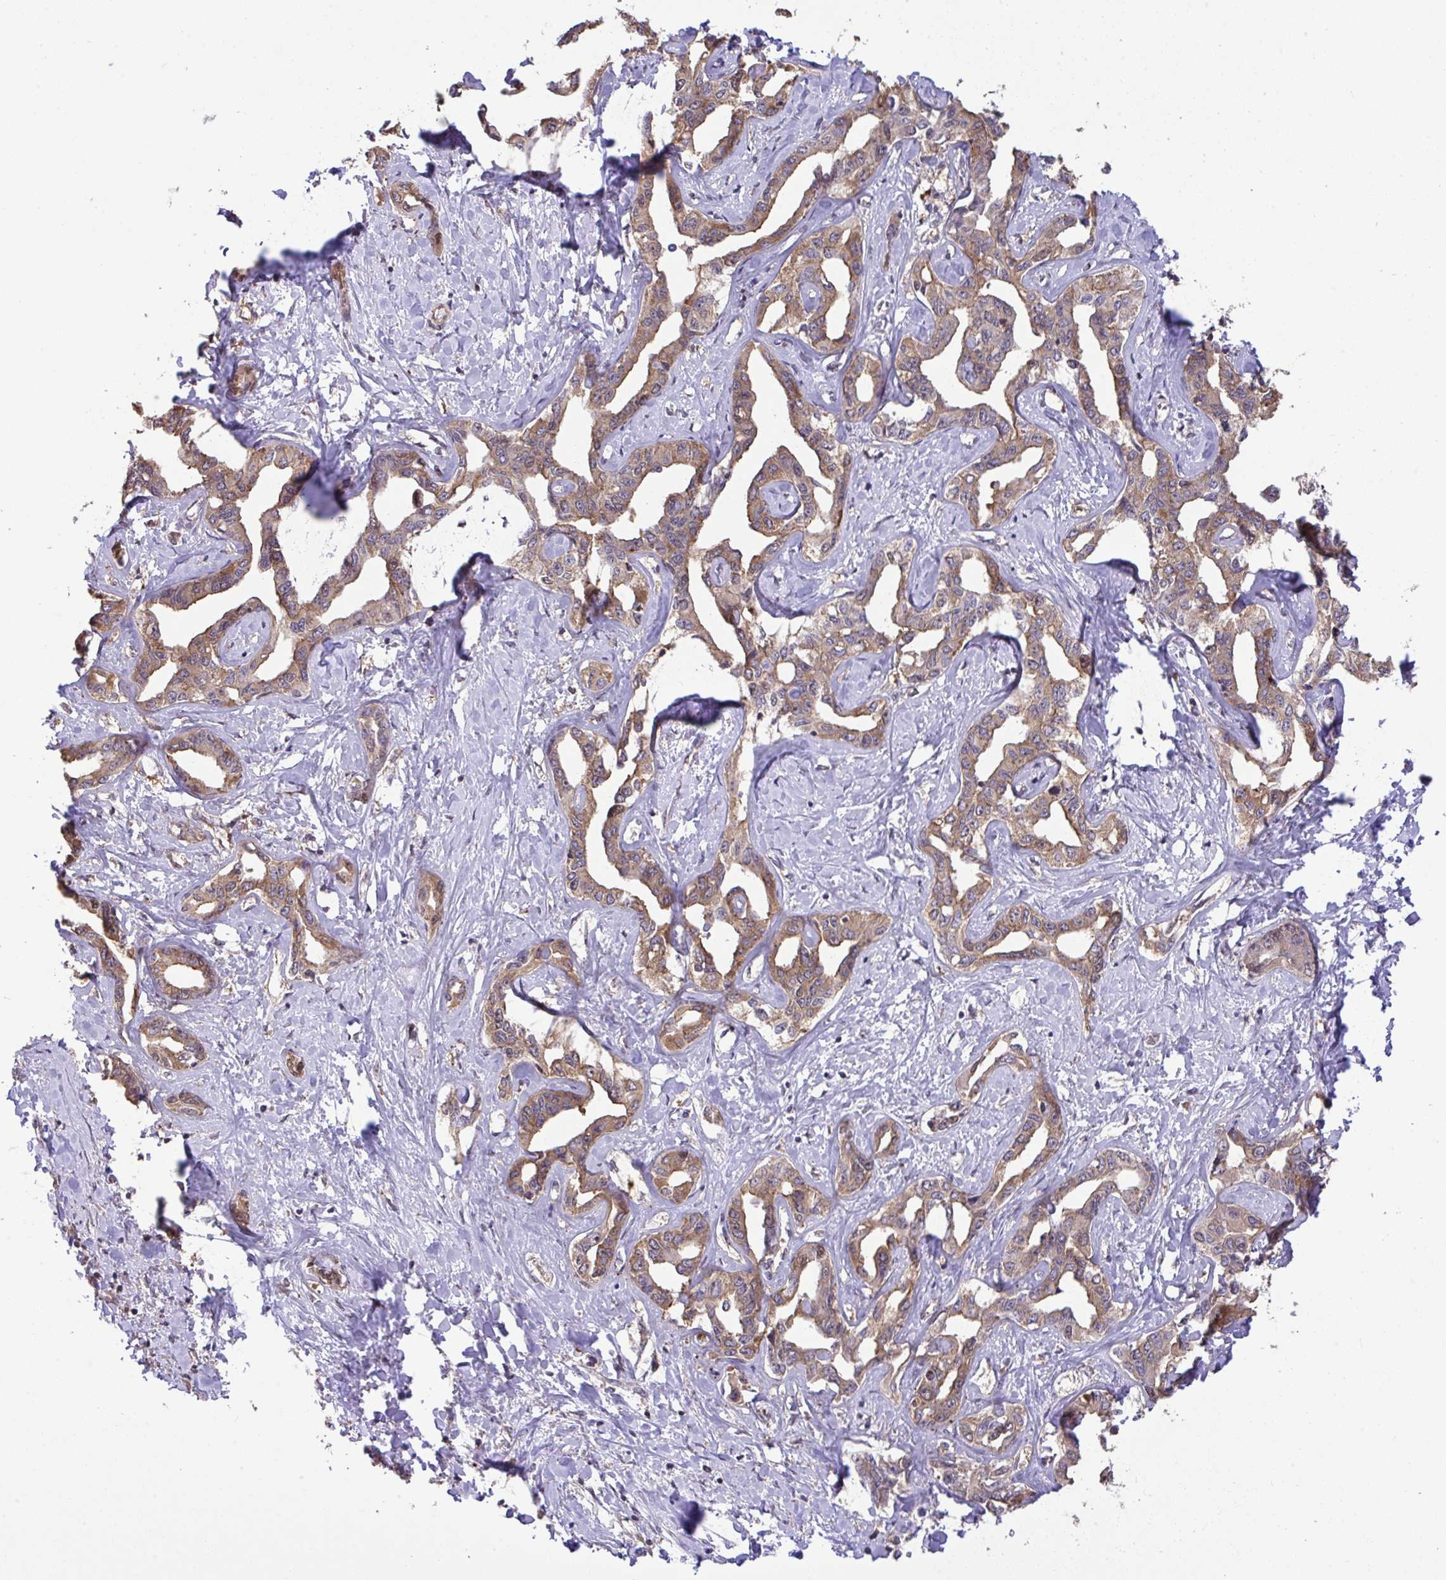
{"staining": {"intensity": "moderate", "quantity": ">75%", "location": "cytoplasmic/membranous"}, "tissue": "liver cancer", "cell_type": "Tumor cells", "image_type": "cancer", "snomed": [{"axis": "morphology", "description": "Cholangiocarcinoma"}, {"axis": "topography", "description": "Liver"}], "caption": "About >75% of tumor cells in liver cholangiocarcinoma display moderate cytoplasmic/membranous protein staining as visualized by brown immunohistochemical staining.", "gene": "C12orf57", "patient": {"sex": "male", "age": 59}}